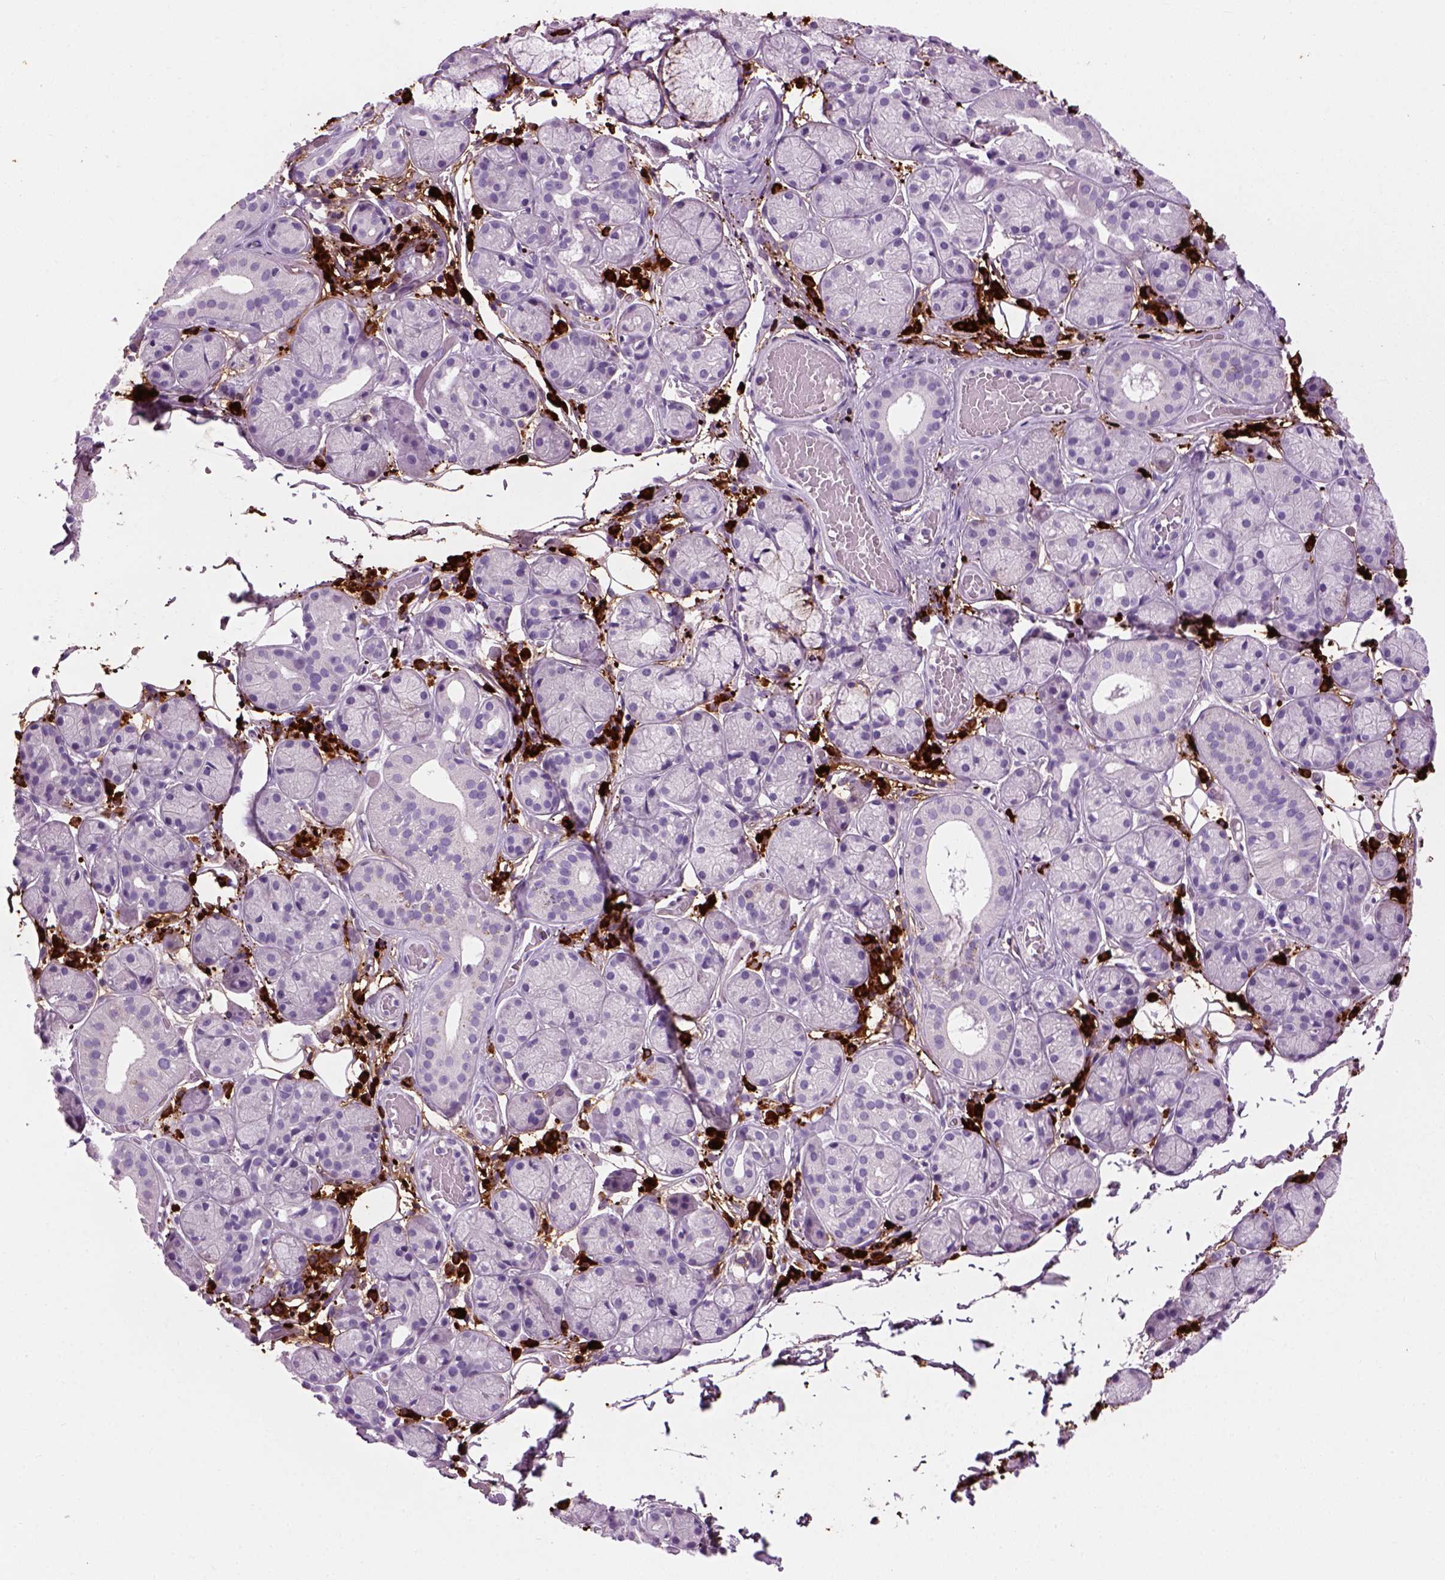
{"staining": {"intensity": "negative", "quantity": "none", "location": "none"}, "tissue": "salivary gland", "cell_type": "Glandular cells", "image_type": "normal", "snomed": [{"axis": "morphology", "description": "Normal tissue, NOS"}, {"axis": "topography", "description": "Salivary gland"}, {"axis": "topography", "description": "Peripheral nerve tissue"}], "caption": "The immunohistochemistry (IHC) image has no significant staining in glandular cells of salivary gland.", "gene": "MZB1", "patient": {"sex": "male", "age": 71}}